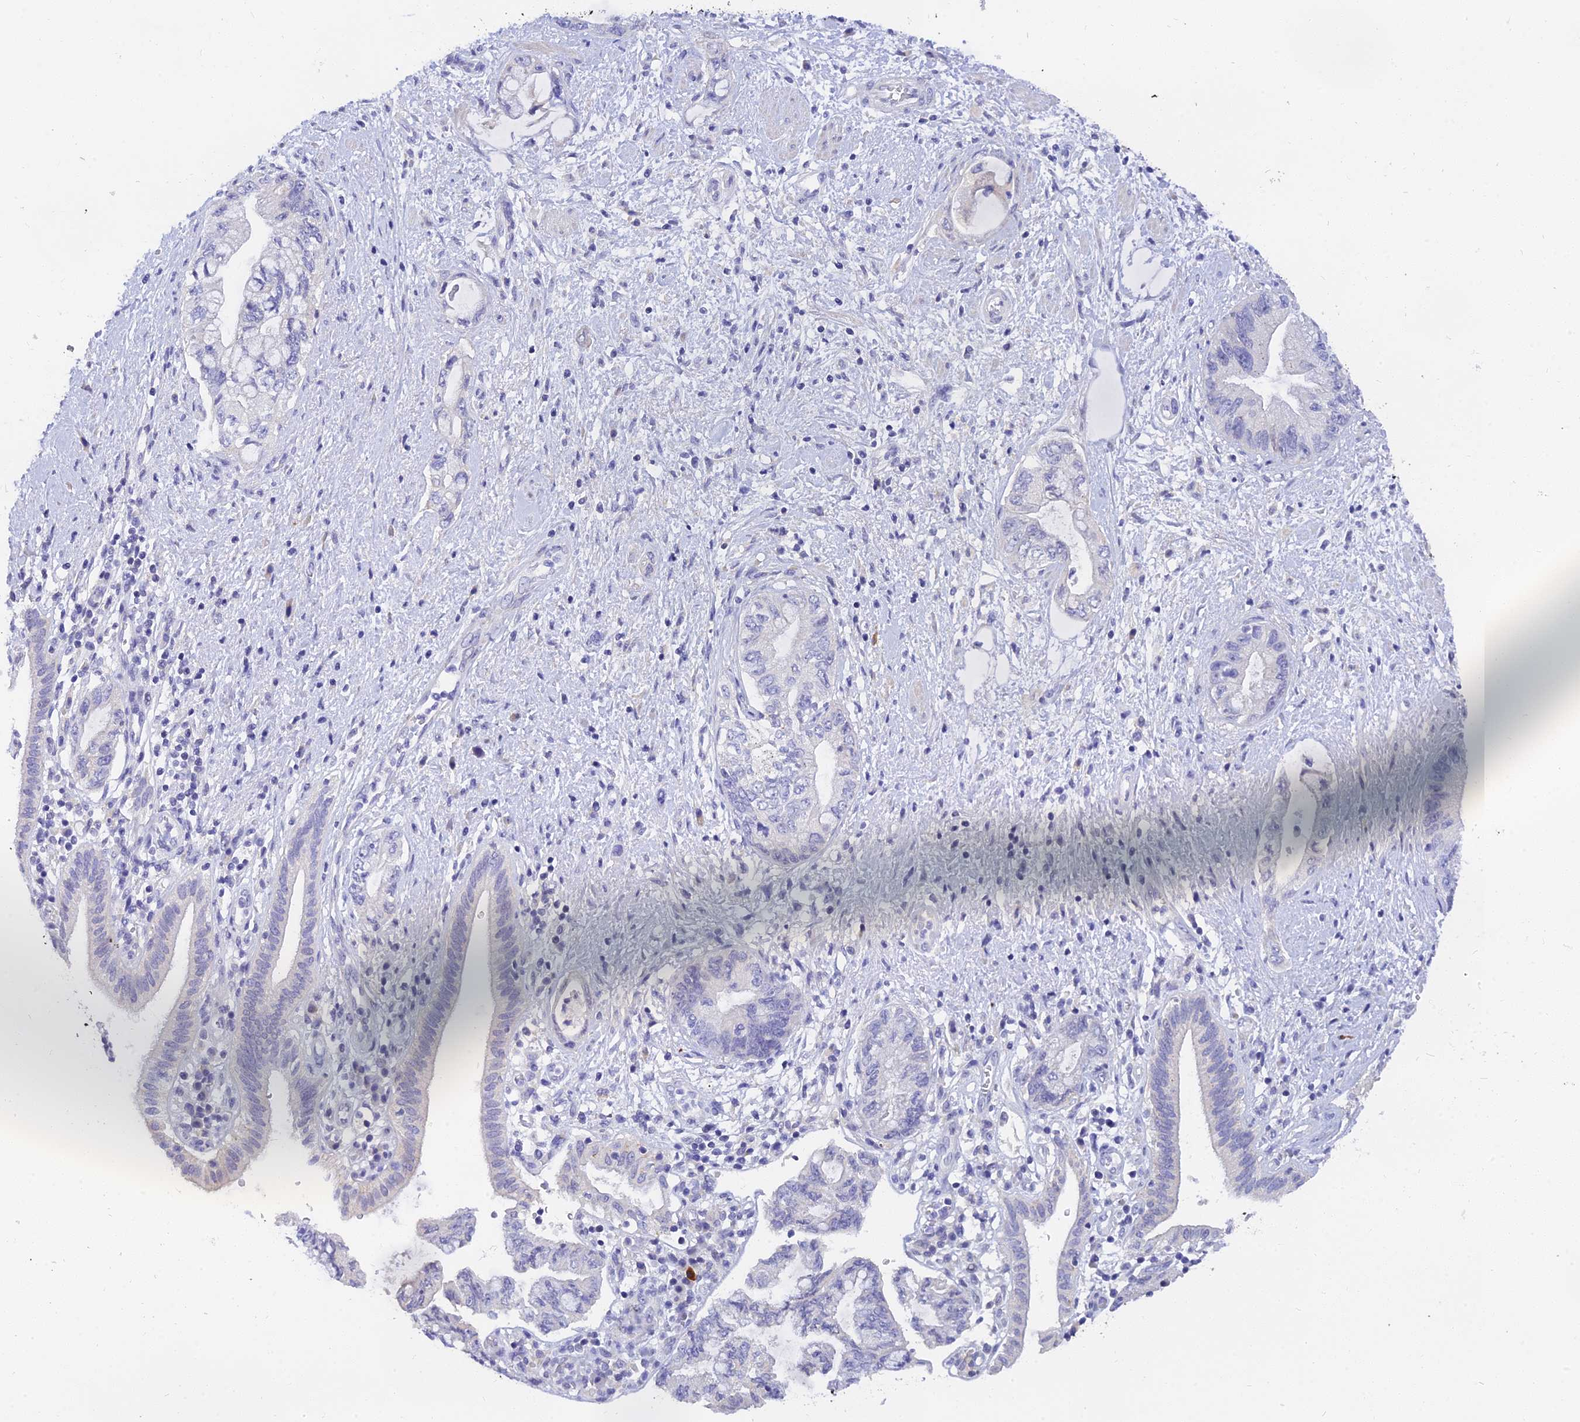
{"staining": {"intensity": "negative", "quantity": "none", "location": "none"}, "tissue": "pancreatic cancer", "cell_type": "Tumor cells", "image_type": "cancer", "snomed": [{"axis": "morphology", "description": "Adenocarcinoma, NOS"}, {"axis": "topography", "description": "Pancreas"}], "caption": "This is an immunohistochemistry (IHC) photomicrograph of human pancreatic cancer (adenocarcinoma). There is no expression in tumor cells.", "gene": "TMEM161B", "patient": {"sex": "female", "age": 73}}